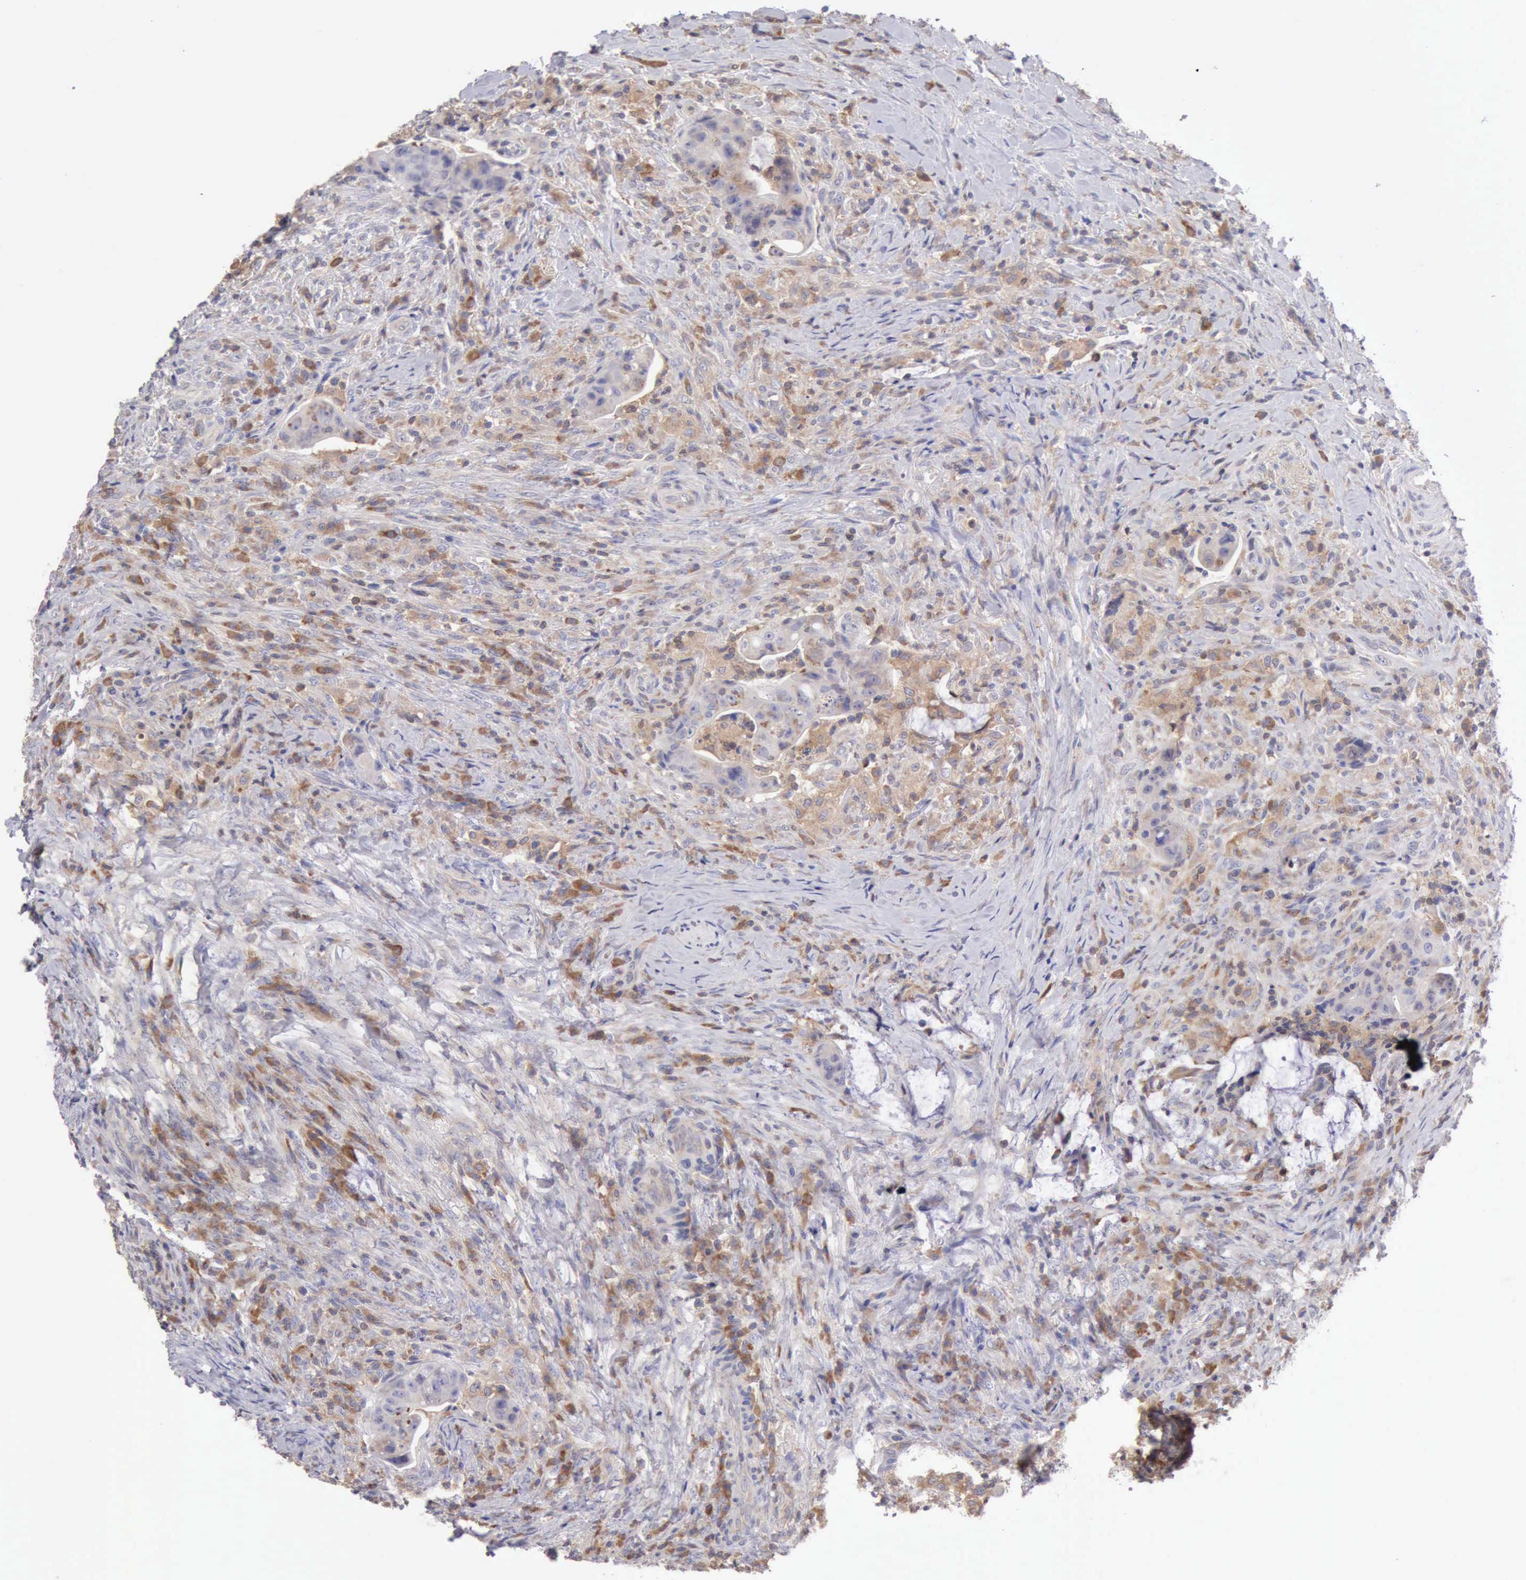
{"staining": {"intensity": "negative", "quantity": "none", "location": "none"}, "tissue": "colorectal cancer", "cell_type": "Tumor cells", "image_type": "cancer", "snomed": [{"axis": "morphology", "description": "Adenocarcinoma, NOS"}, {"axis": "topography", "description": "Rectum"}], "caption": "Immunohistochemistry micrograph of neoplastic tissue: human colorectal cancer (adenocarcinoma) stained with DAB reveals no significant protein staining in tumor cells.", "gene": "SASH3", "patient": {"sex": "female", "age": 71}}